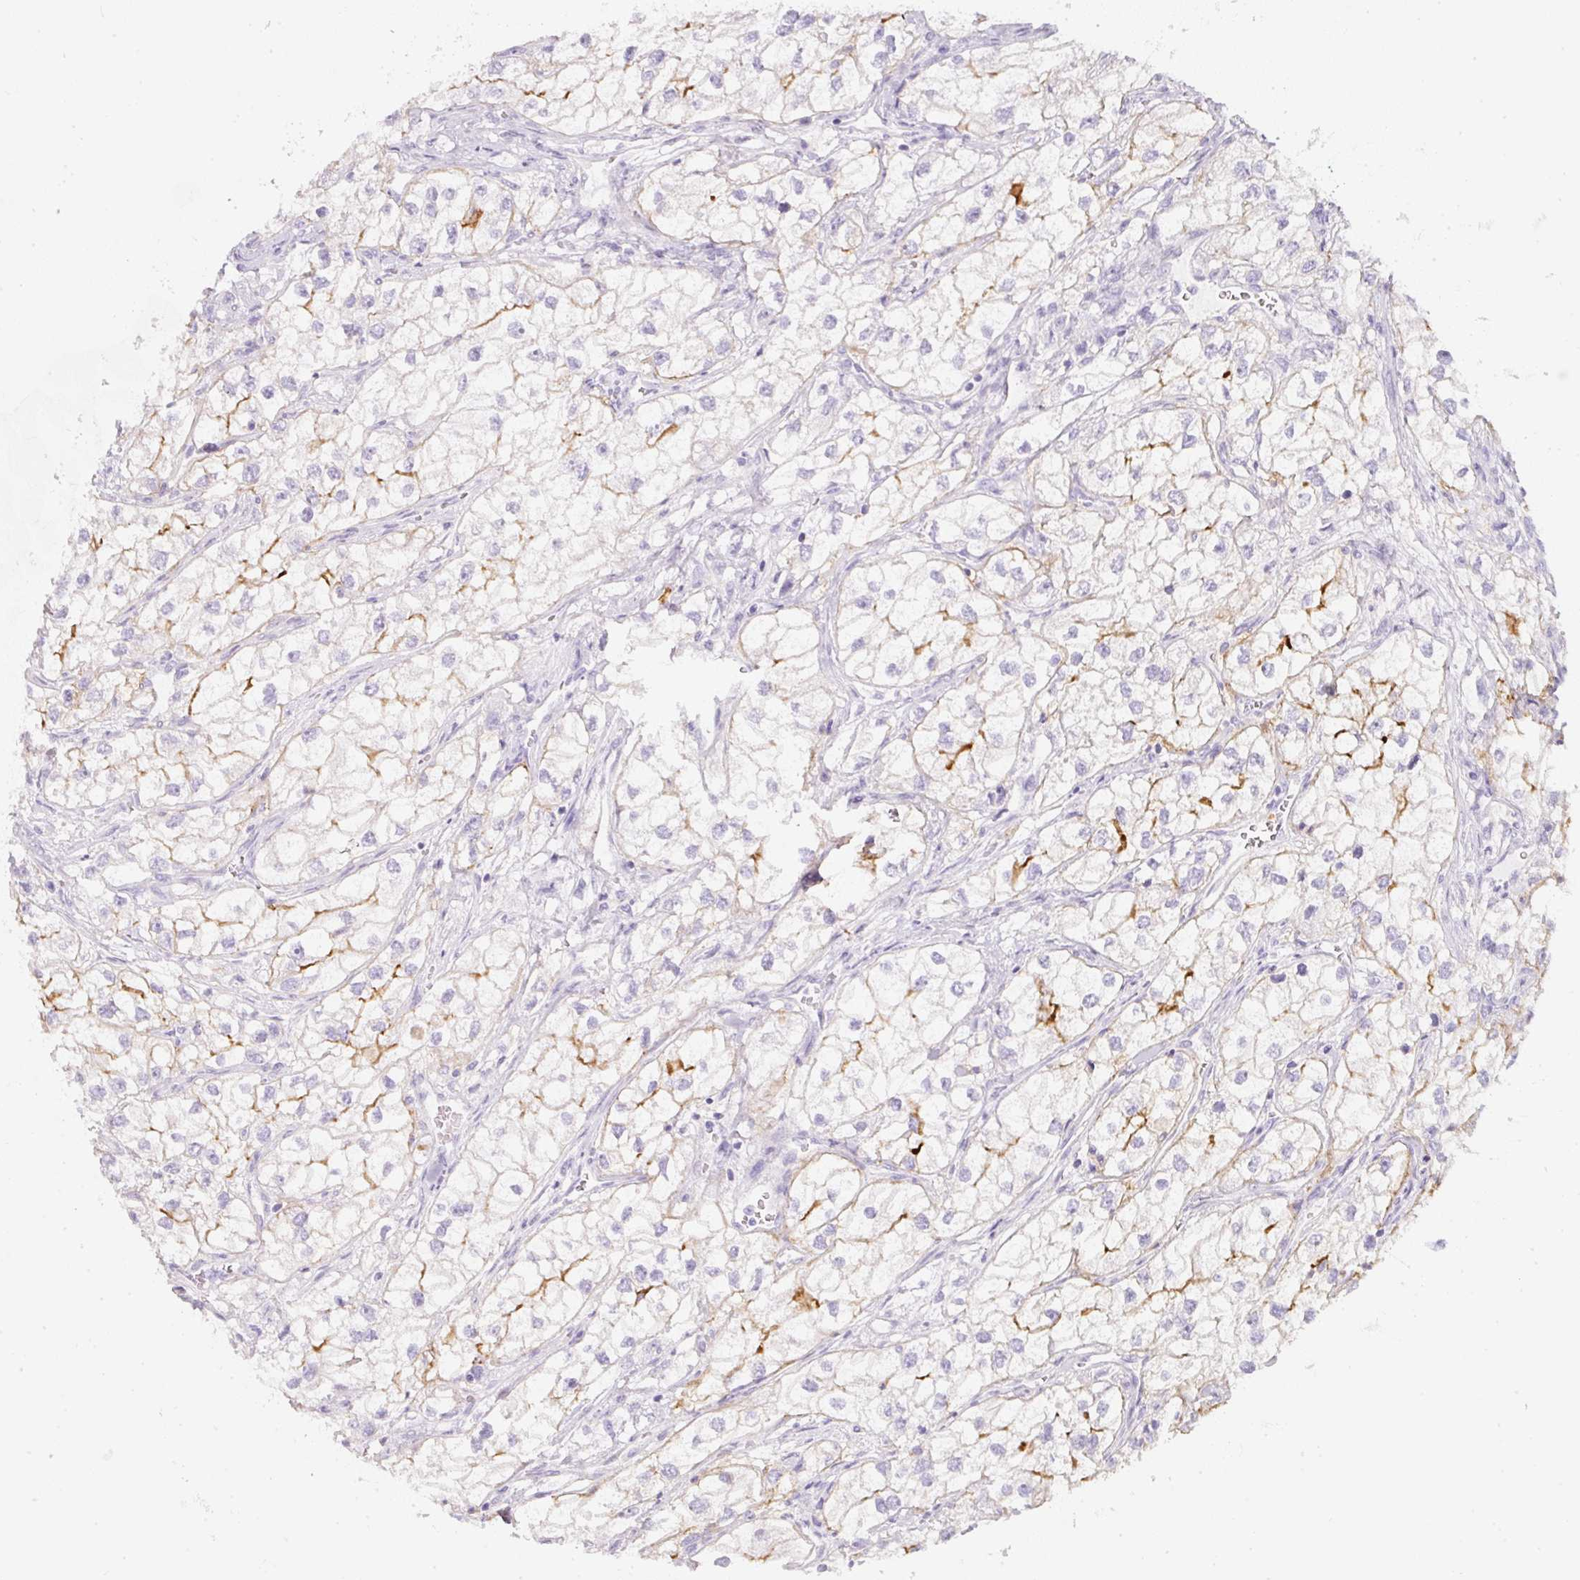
{"staining": {"intensity": "strong", "quantity": "<25%", "location": "cytoplasmic/membranous"}, "tissue": "renal cancer", "cell_type": "Tumor cells", "image_type": "cancer", "snomed": [{"axis": "morphology", "description": "Adenocarcinoma, NOS"}, {"axis": "topography", "description": "Kidney"}], "caption": "A high-resolution histopathology image shows immunohistochemistry (IHC) staining of renal cancer (adenocarcinoma), which reveals strong cytoplasmic/membranous expression in approximately <25% of tumor cells. The protein of interest is stained brown, and the nuclei are stained in blue (DAB IHC with brightfield microscopy, high magnification).", "gene": "SLC2A2", "patient": {"sex": "male", "age": 59}}